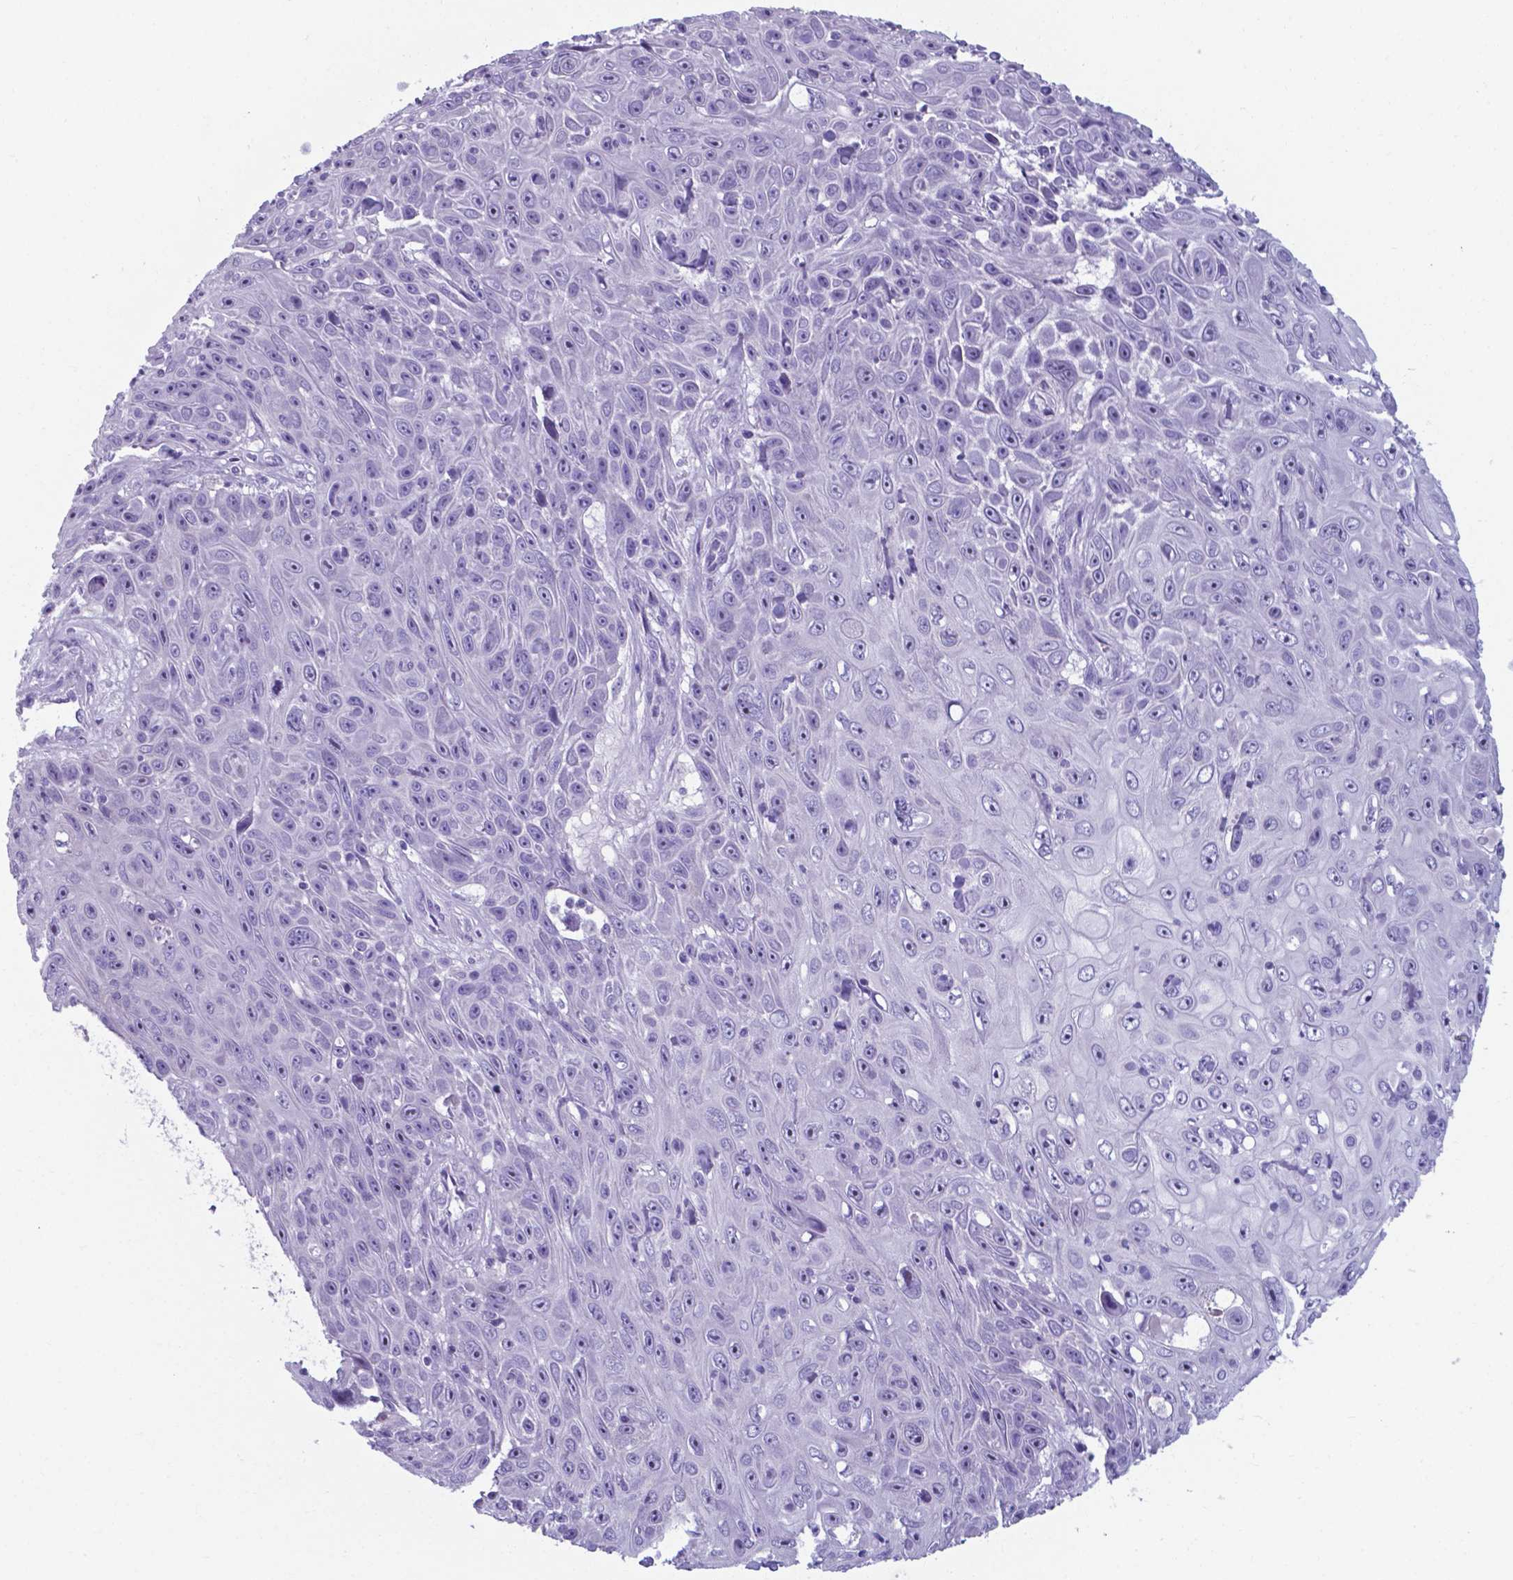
{"staining": {"intensity": "negative", "quantity": "none", "location": "none"}, "tissue": "skin cancer", "cell_type": "Tumor cells", "image_type": "cancer", "snomed": [{"axis": "morphology", "description": "Squamous cell carcinoma, NOS"}, {"axis": "topography", "description": "Skin"}], "caption": "Immunohistochemistry photomicrograph of human squamous cell carcinoma (skin) stained for a protein (brown), which demonstrates no positivity in tumor cells.", "gene": "AP5B1", "patient": {"sex": "male", "age": 82}}